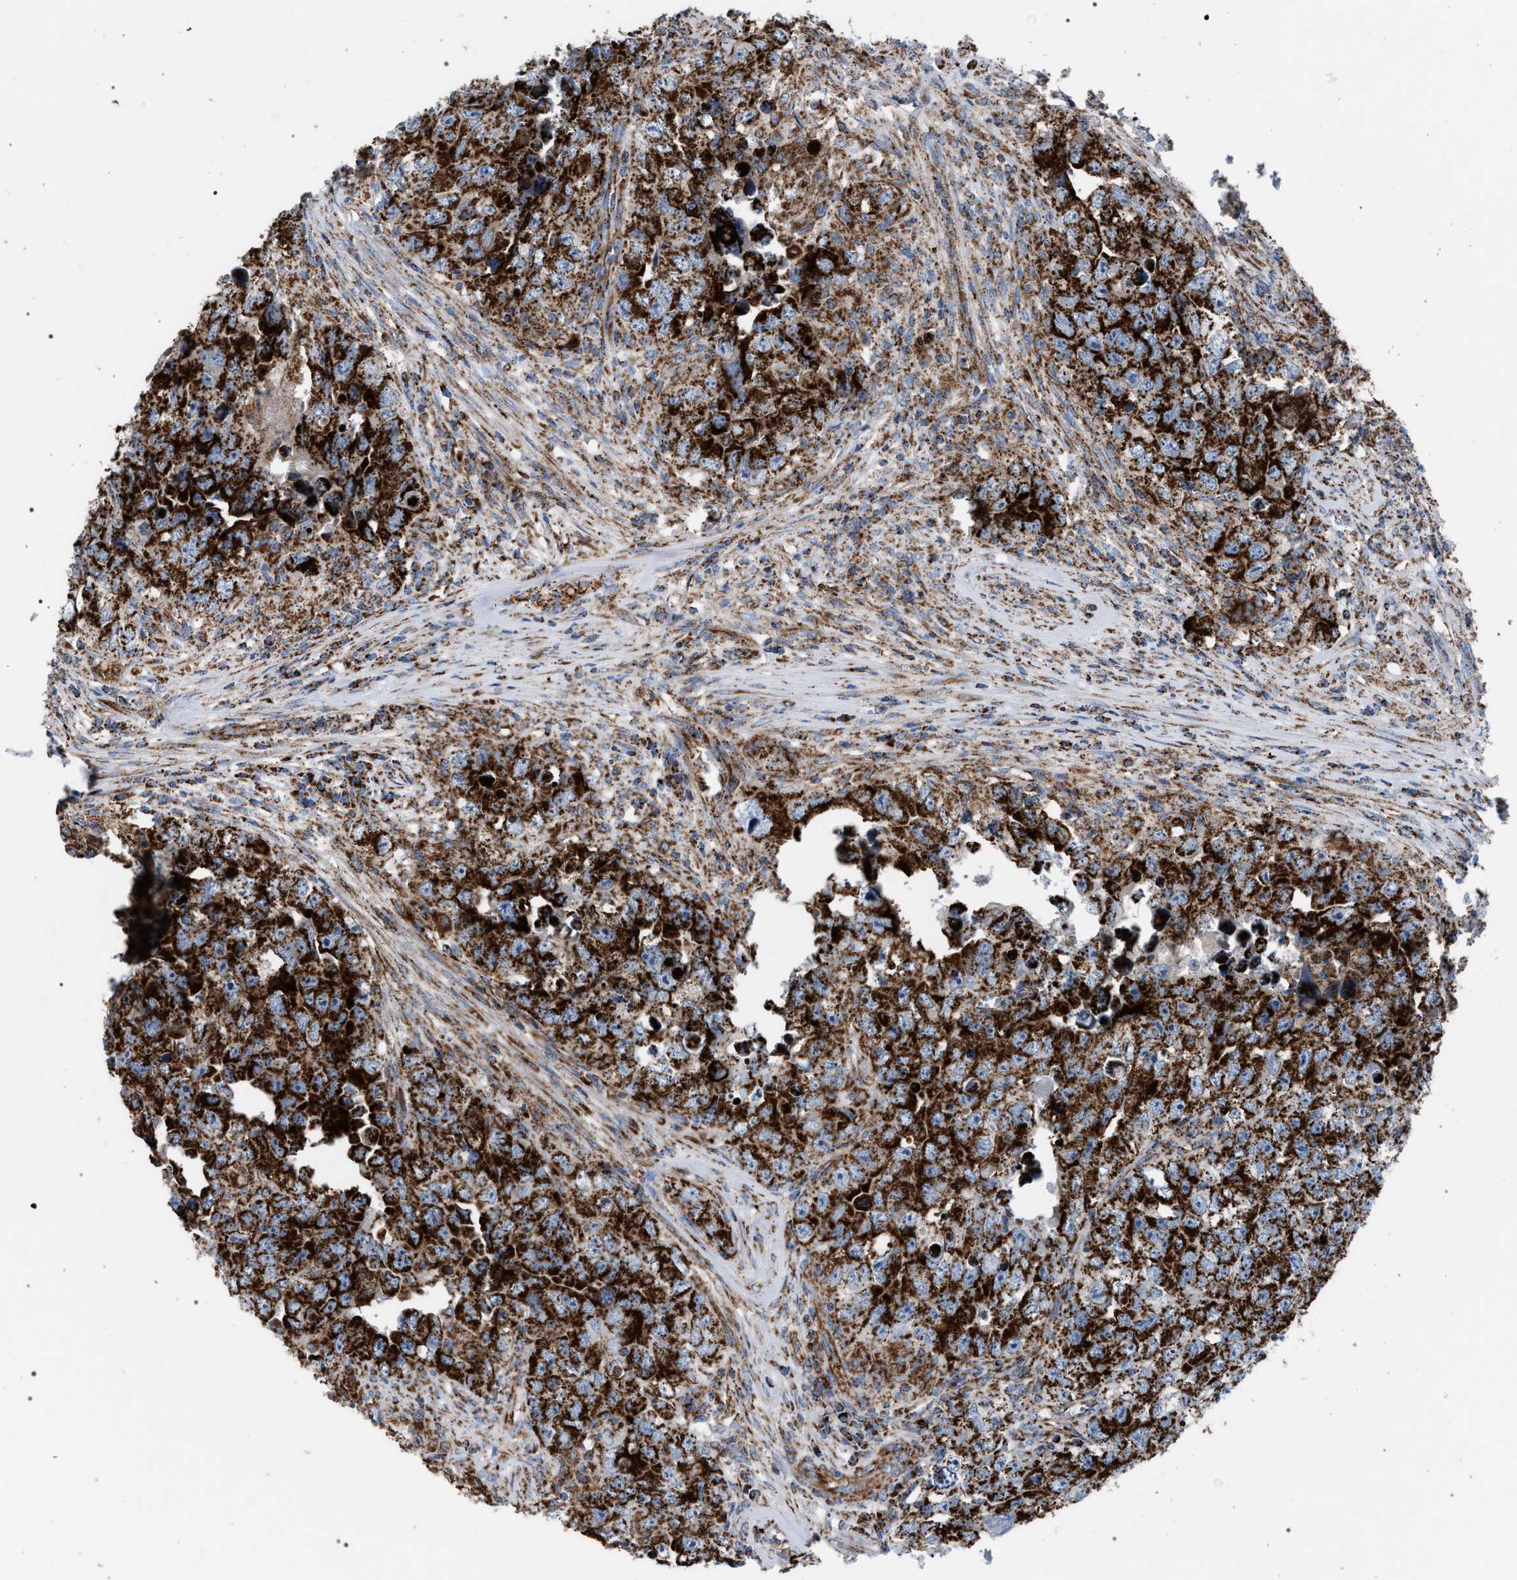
{"staining": {"intensity": "strong", "quantity": ">75%", "location": "cytoplasmic/membranous"}, "tissue": "testis cancer", "cell_type": "Tumor cells", "image_type": "cancer", "snomed": [{"axis": "morphology", "description": "Seminoma, NOS"}, {"axis": "morphology", "description": "Carcinoma, Embryonal, NOS"}, {"axis": "topography", "description": "Testis"}], "caption": "IHC (DAB (3,3'-diaminobenzidine)) staining of human testis cancer (seminoma) demonstrates strong cytoplasmic/membranous protein positivity in approximately >75% of tumor cells. The protein is shown in brown color, while the nuclei are stained blue.", "gene": "VPS13A", "patient": {"sex": "male", "age": 43}}